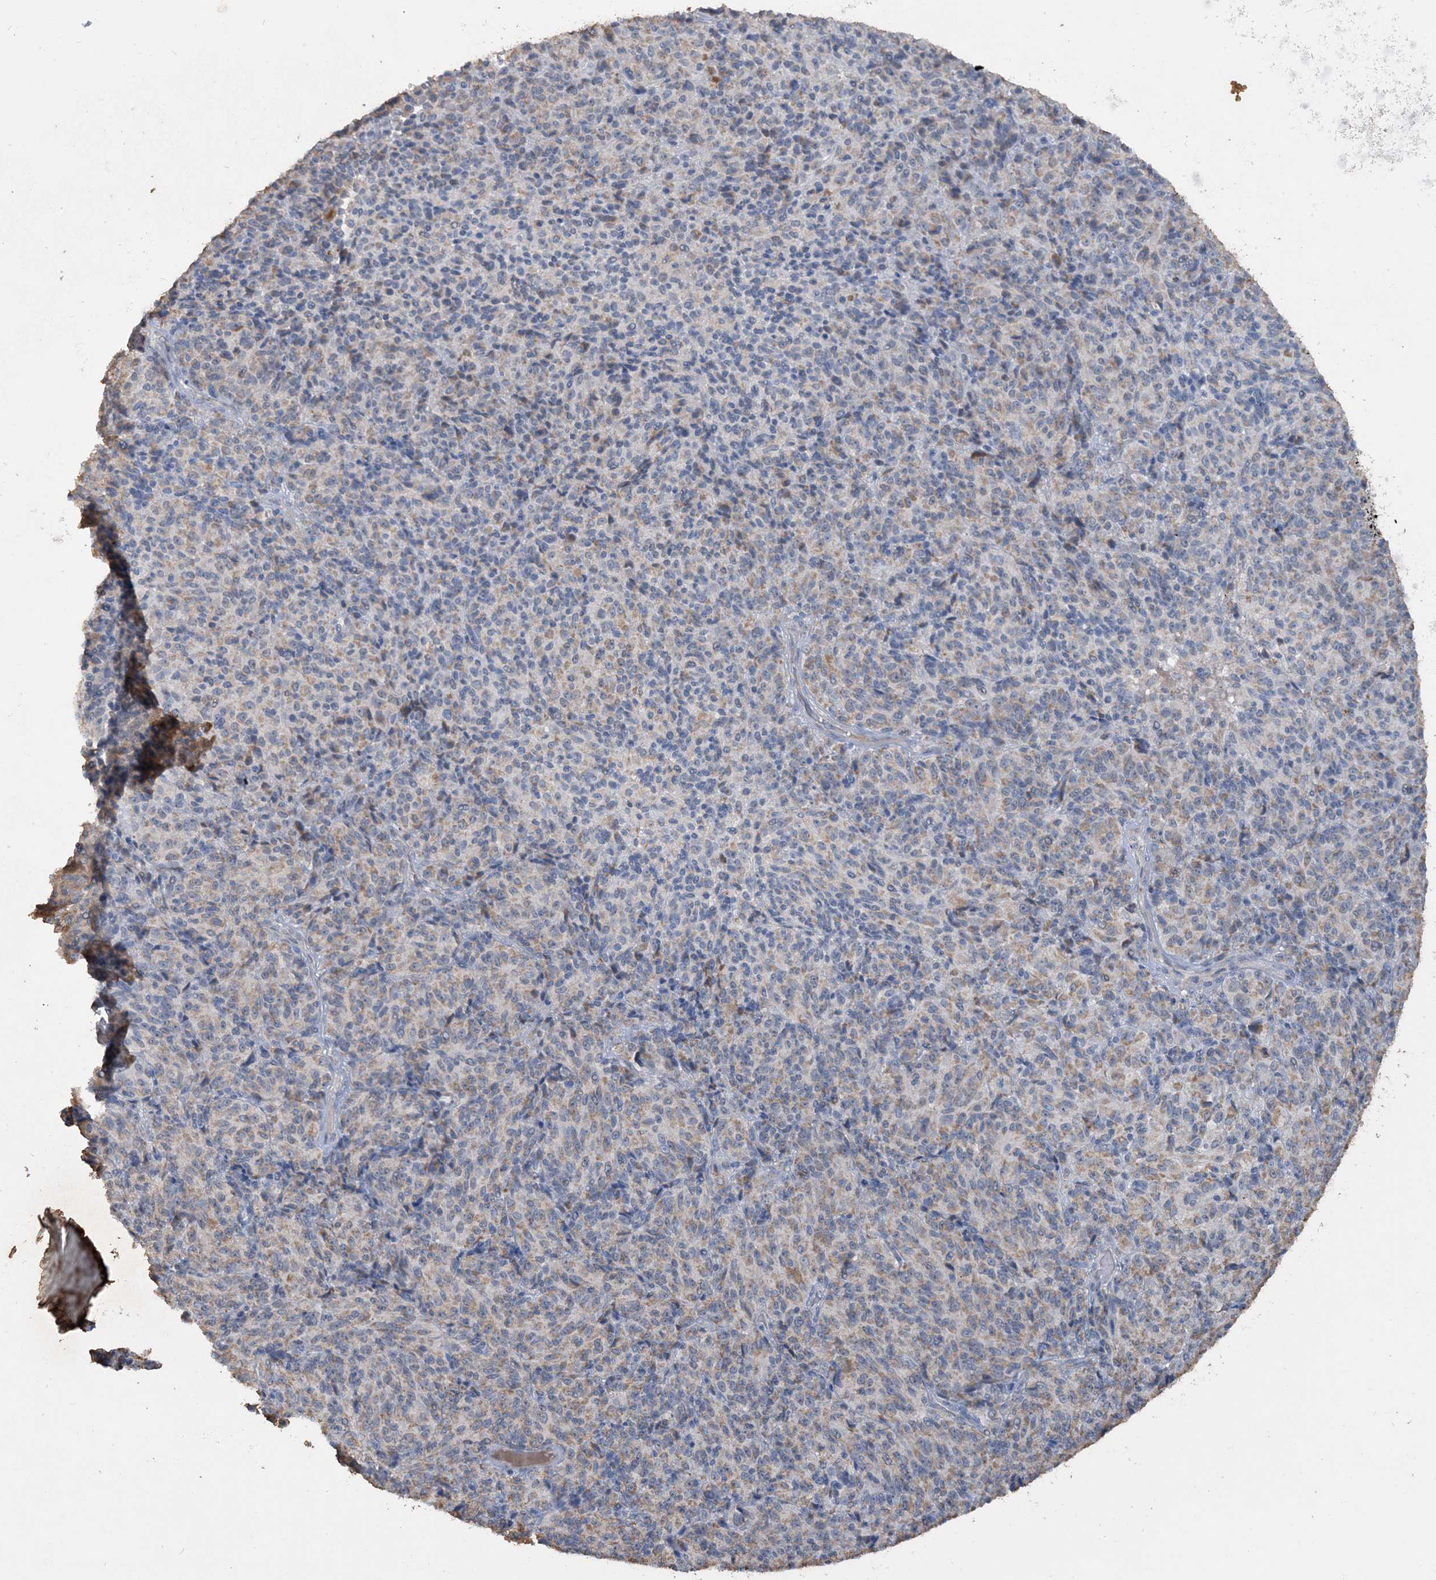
{"staining": {"intensity": "weak", "quantity": "25%-75%", "location": "cytoplasmic/membranous"}, "tissue": "melanoma", "cell_type": "Tumor cells", "image_type": "cancer", "snomed": [{"axis": "morphology", "description": "Malignant melanoma, Metastatic site"}, {"axis": "topography", "description": "Brain"}], "caption": "Weak cytoplasmic/membranous positivity for a protein is present in approximately 25%-75% of tumor cells of melanoma using immunohistochemistry (IHC).", "gene": "SFMBT2", "patient": {"sex": "female", "age": 56}}